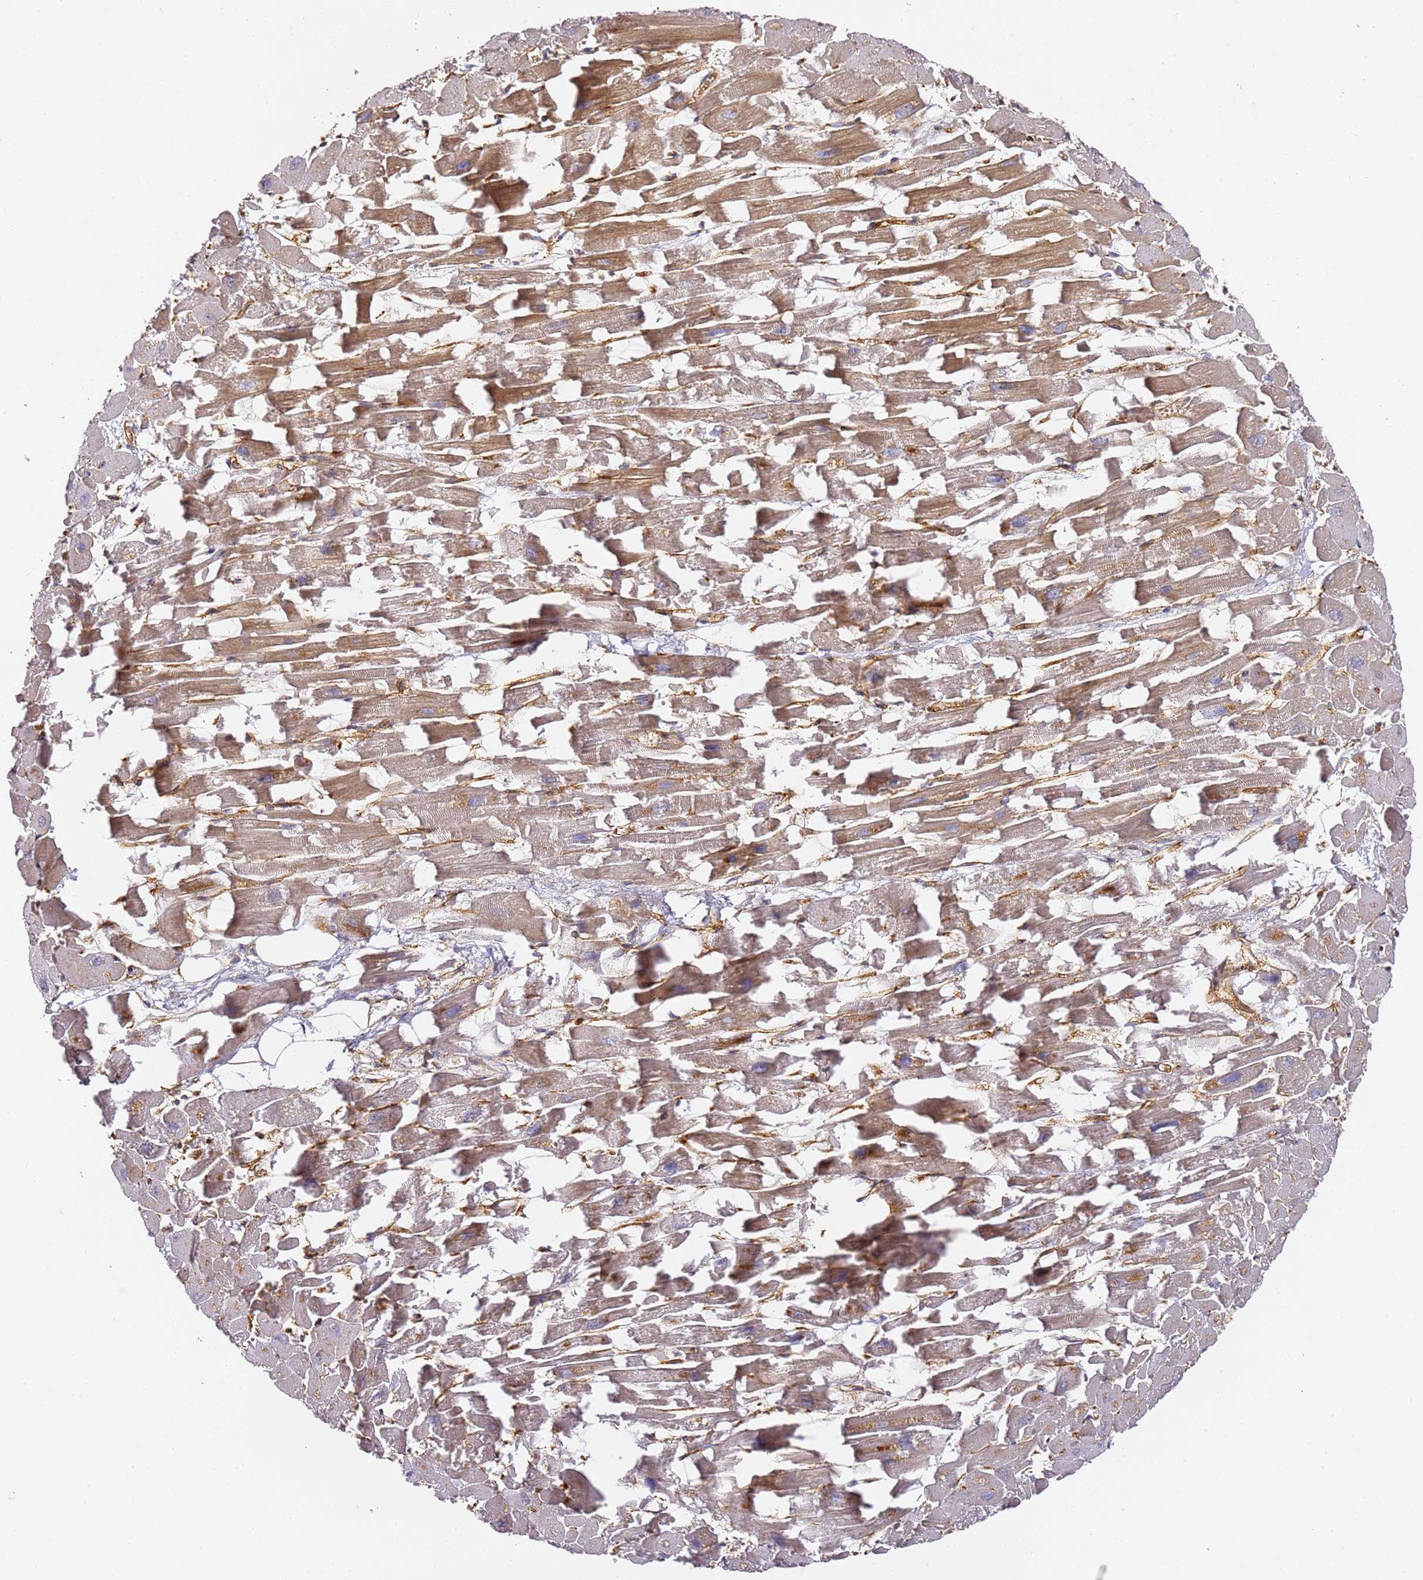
{"staining": {"intensity": "moderate", "quantity": ">75%", "location": "cytoplasmic/membranous"}, "tissue": "heart muscle", "cell_type": "Cardiomyocytes", "image_type": "normal", "snomed": [{"axis": "morphology", "description": "Normal tissue, NOS"}, {"axis": "topography", "description": "Heart"}], "caption": "Protein expression analysis of normal human heart muscle reveals moderate cytoplasmic/membranous positivity in approximately >75% of cardiomyocytes. Ihc stains the protein in brown and the nuclei are stained blue.", "gene": "KIF7", "patient": {"sex": "female", "age": 64}}